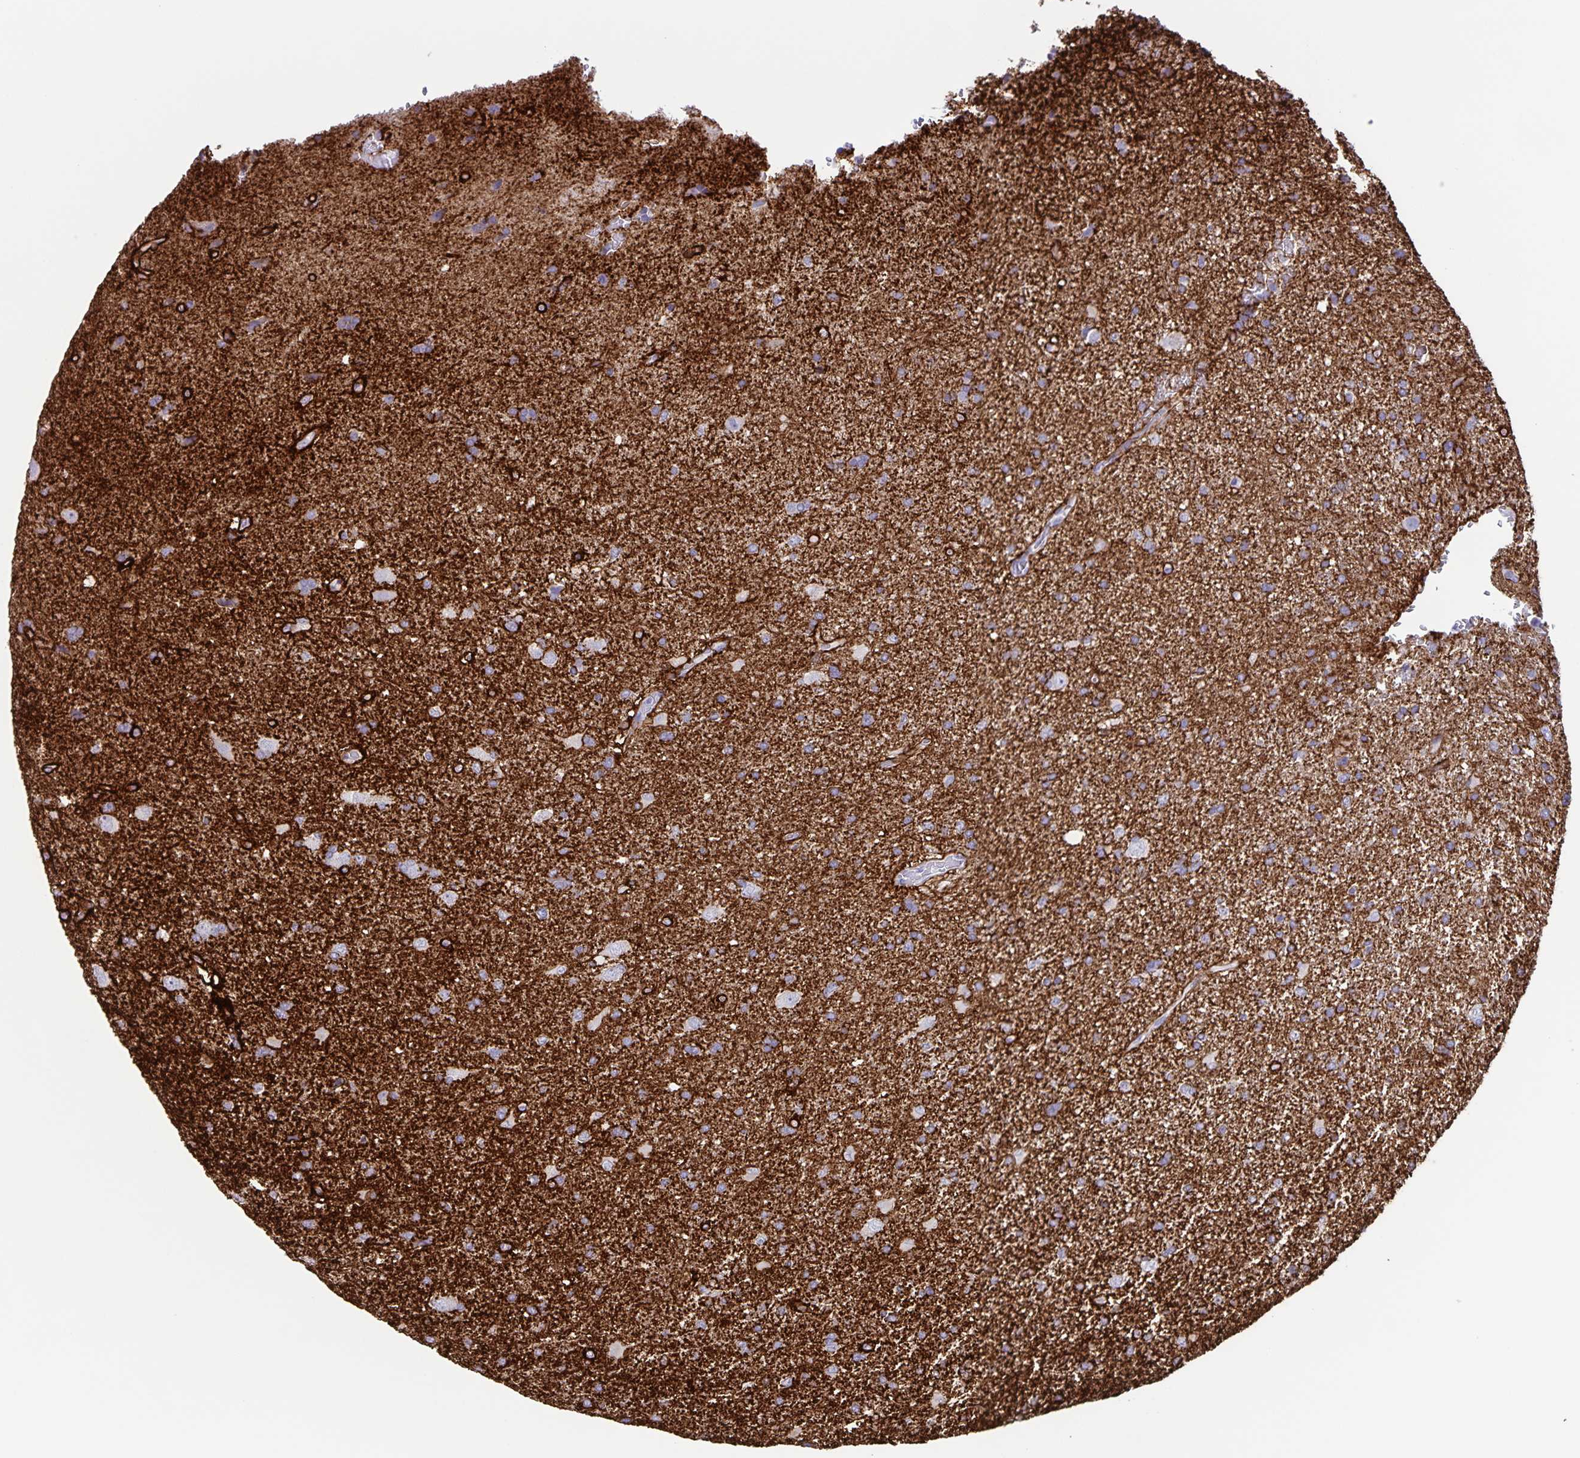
{"staining": {"intensity": "negative", "quantity": "none", "location": "none"}, "tissue": "glioma", "cell_type": "Tumor cells", "image_type": "cancer", "snomed": [{"axis": "morphology", "description": "Glioma, malignant, High grade"}, {"axis": "topography", "description": "Brain"}], "caption": "Human glioma stained for a protein using IHC exhibits no expression in tumor cells.", "gene": "AQP4", "patient": {"sex": "male", "age": 68}}